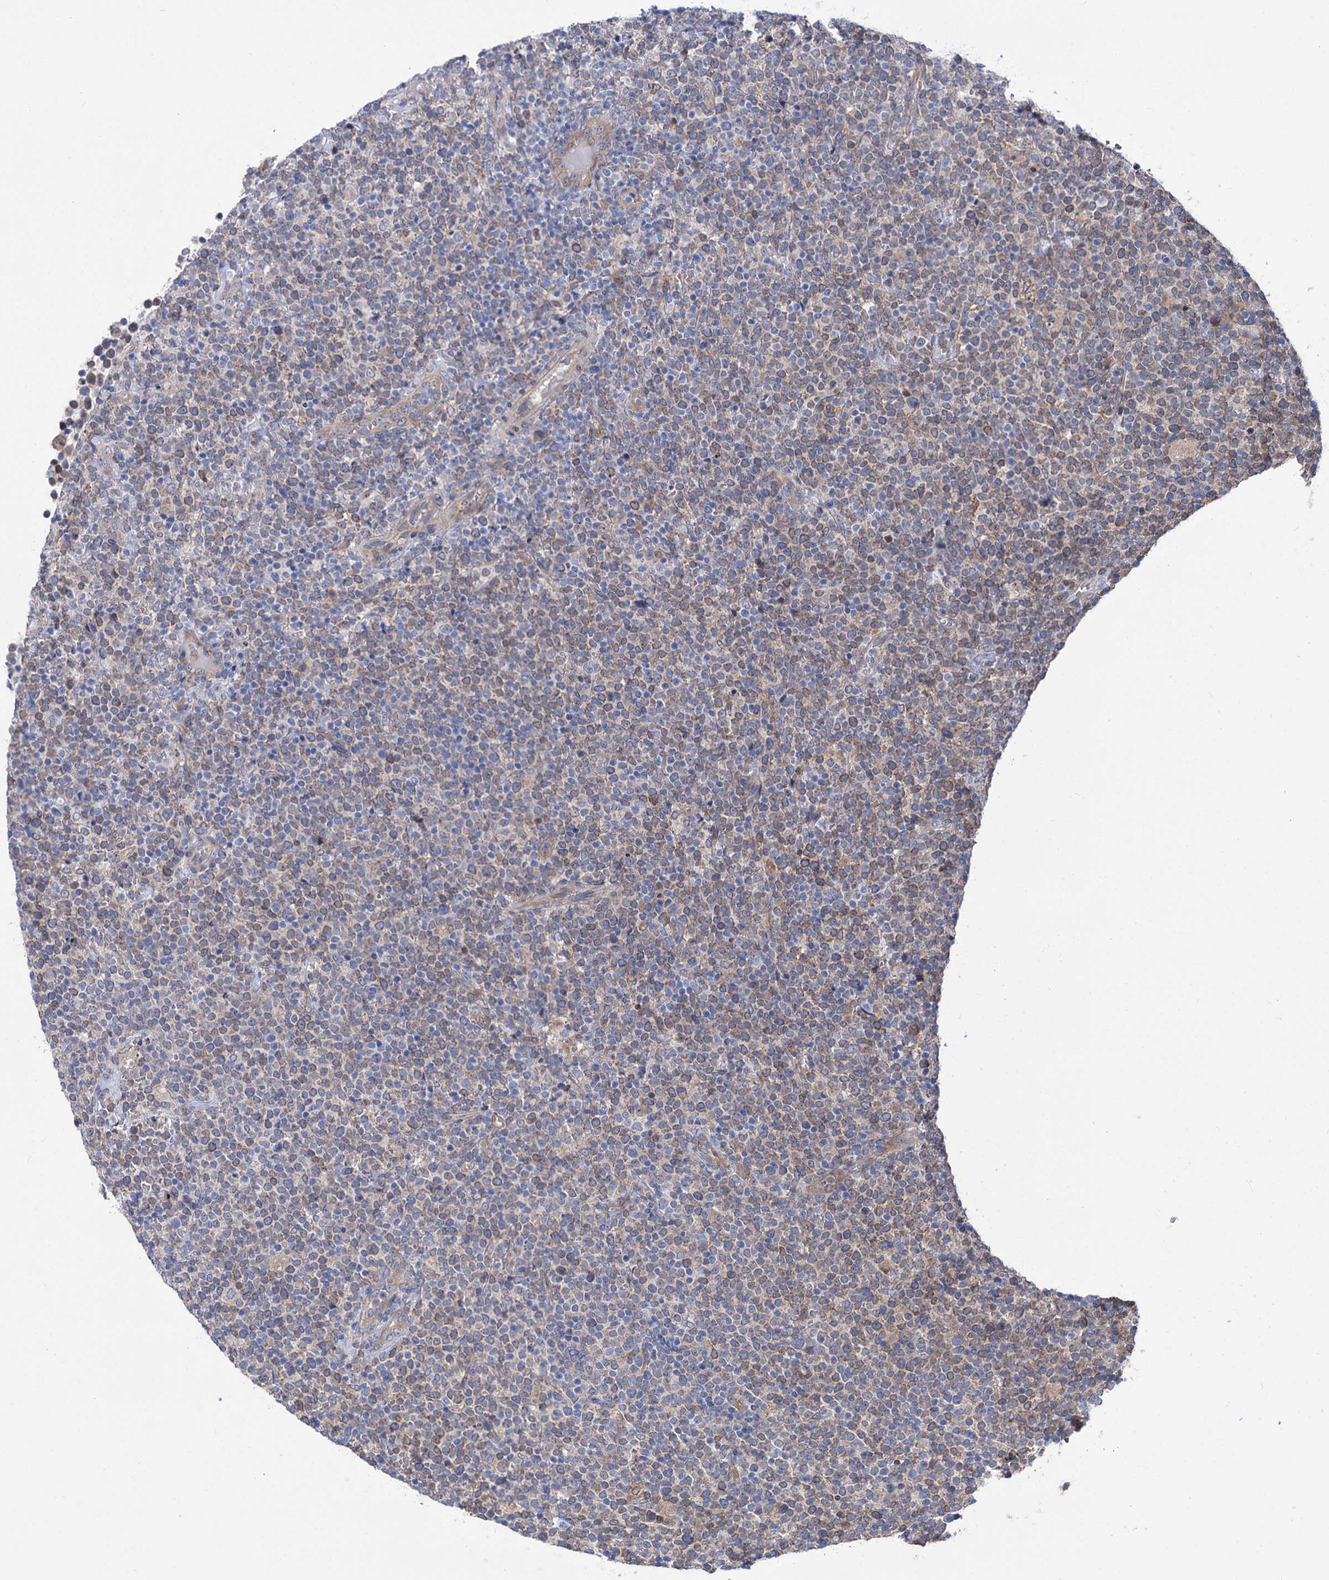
{"staining": {"intensity": "weak", "quantity": ">75%", "location": "cytoplasmic/membranous"}, "tissue": "lymphoma", "cell_type": "Tumor cells", "image_type": "cancer", "snomed": [{"axis": "morphology", "description": "Malignant lymphoma, non-Hodgkin's type, High grade"}, {"axis": "topography", "description": "Lymph node"}], "caption": "Malignant lymphoma, non-Hodgkin's type (high-grade) stained for a protein displays weak cytoplasmic/membranous positivity in tumor cells.", "gene": "PTDSS2", "patient": {"sex": "male", "age": 61}}